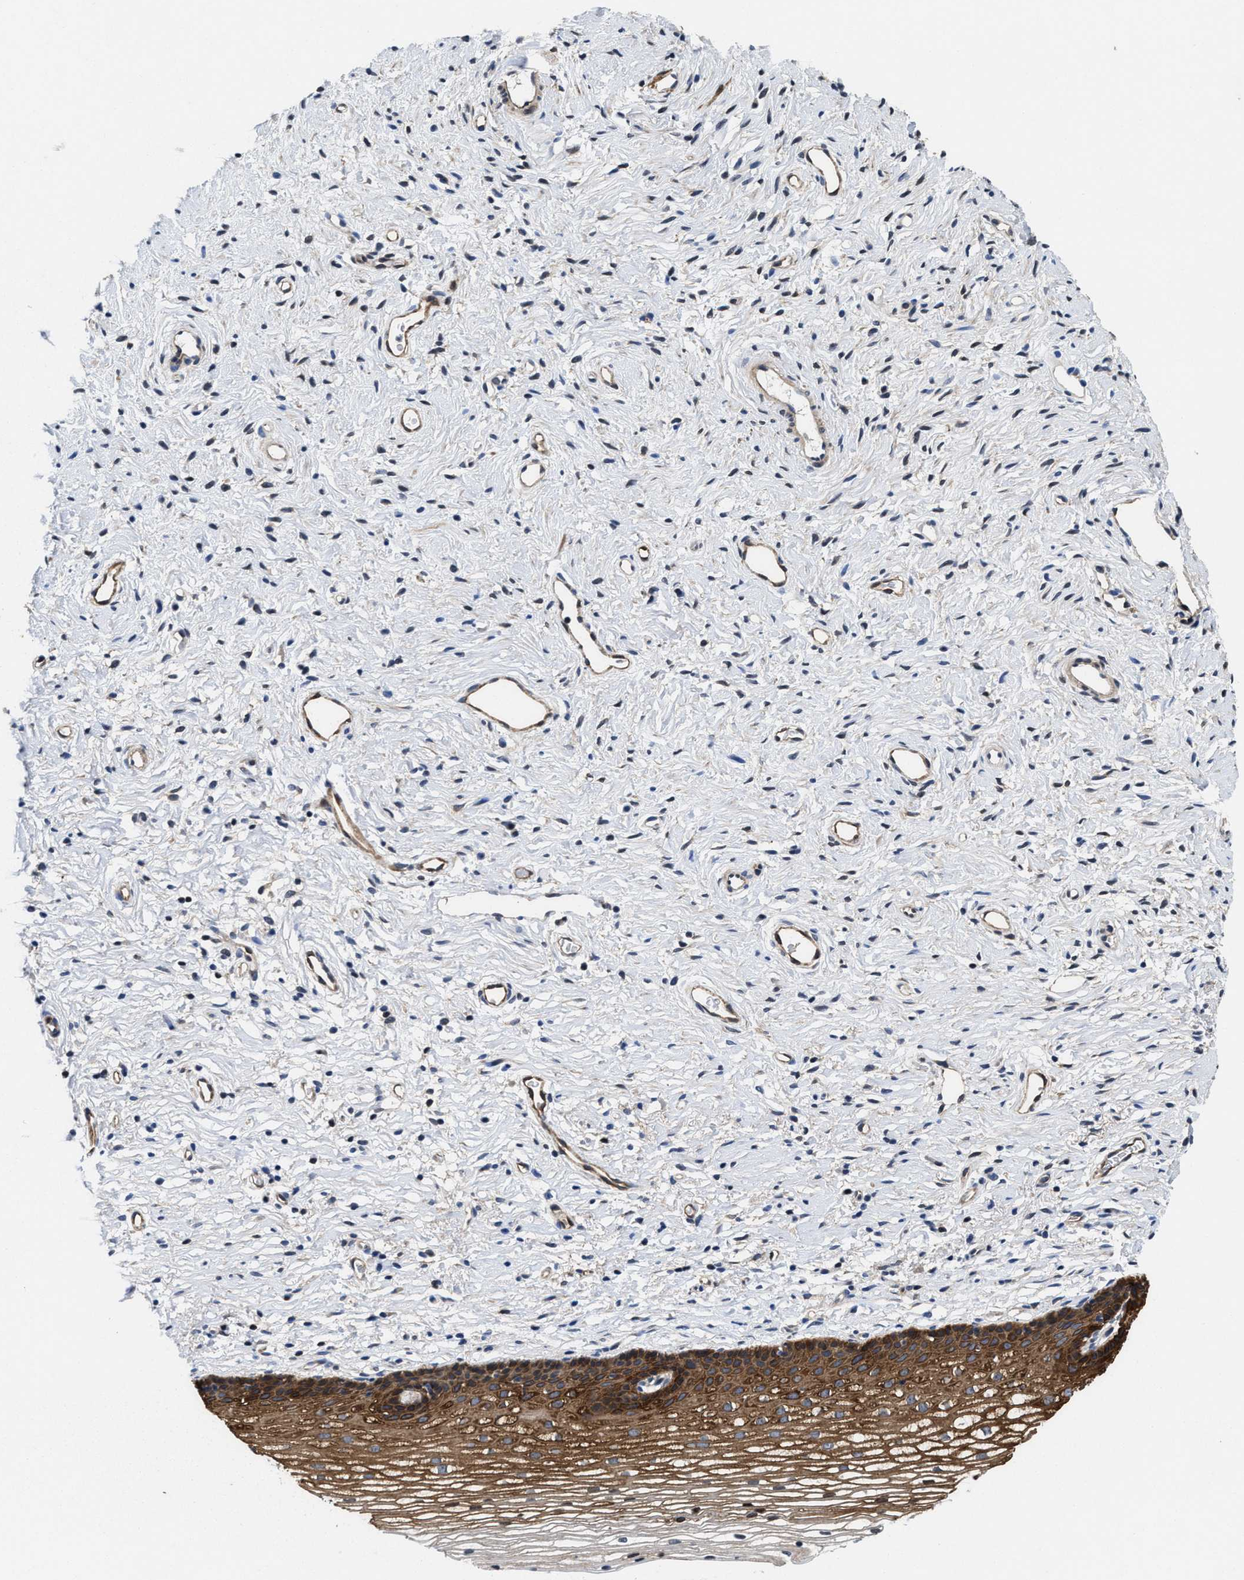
{"staining": {"intensity": "strong", "quantity": "25%-75%", "location": "cytoplasmic/membranous,nuclear"}, "tissue": "cervix", "cell_type": "Glandular cells", "image_type": "normal", "snomed": [{"axis": "morphology", "description": "Normal tissue, NOS"}, {"axis": "topography", "description": "Cervix"}], "caption": "A high-resolution micrograph shows immunohistochemistry staining of benign cervix, which demonstrates strong cytoplasmic/membranous,nuclear expression in about 25%-75% of glandular cells.", "gene": "KIF12", "patient": {"sex": "female", "age": 77}}